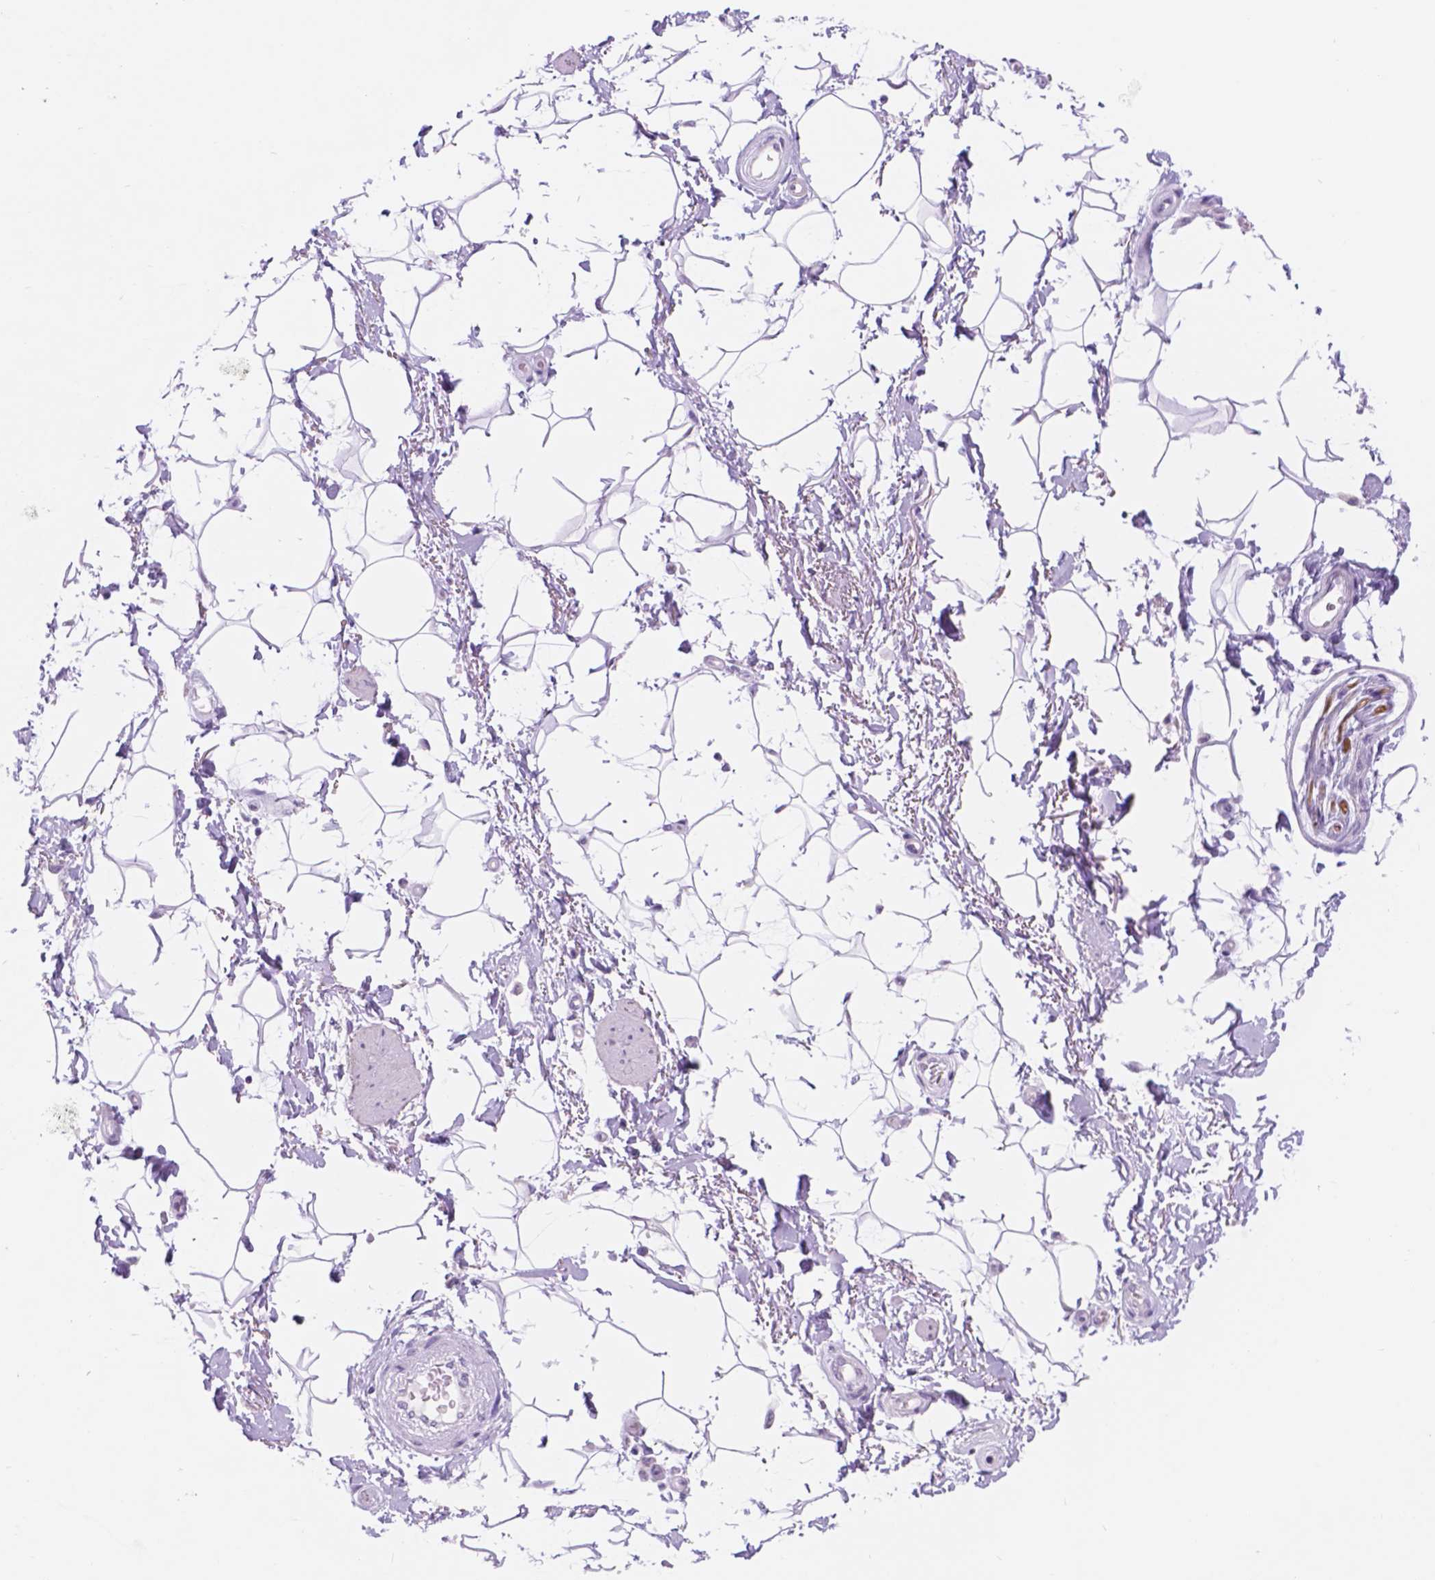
{"staining": {"intensity": "negative", "quantity": "none", "location": "none"}, "tissue": "adipose tissue", "cell_type": "Adipocytes", "image_type": "normal", "snomed": [{"axis": "morphology", "description": "Normal tissue, NOS"}, {"axis": "topography", "description": "Anal"}, {"axis": "topography", "description": "Peripheral nerve tissue"}], "caption": "Immunohistochemistry photomicrograph of normal adipose tissue: adipose tissue stained with DAB (3,3'-diaminobenzidine) exhibits no significant protein expression in adipocytes.", "gene": "DCC", "patient": {"sex": "male", "age": 51}}